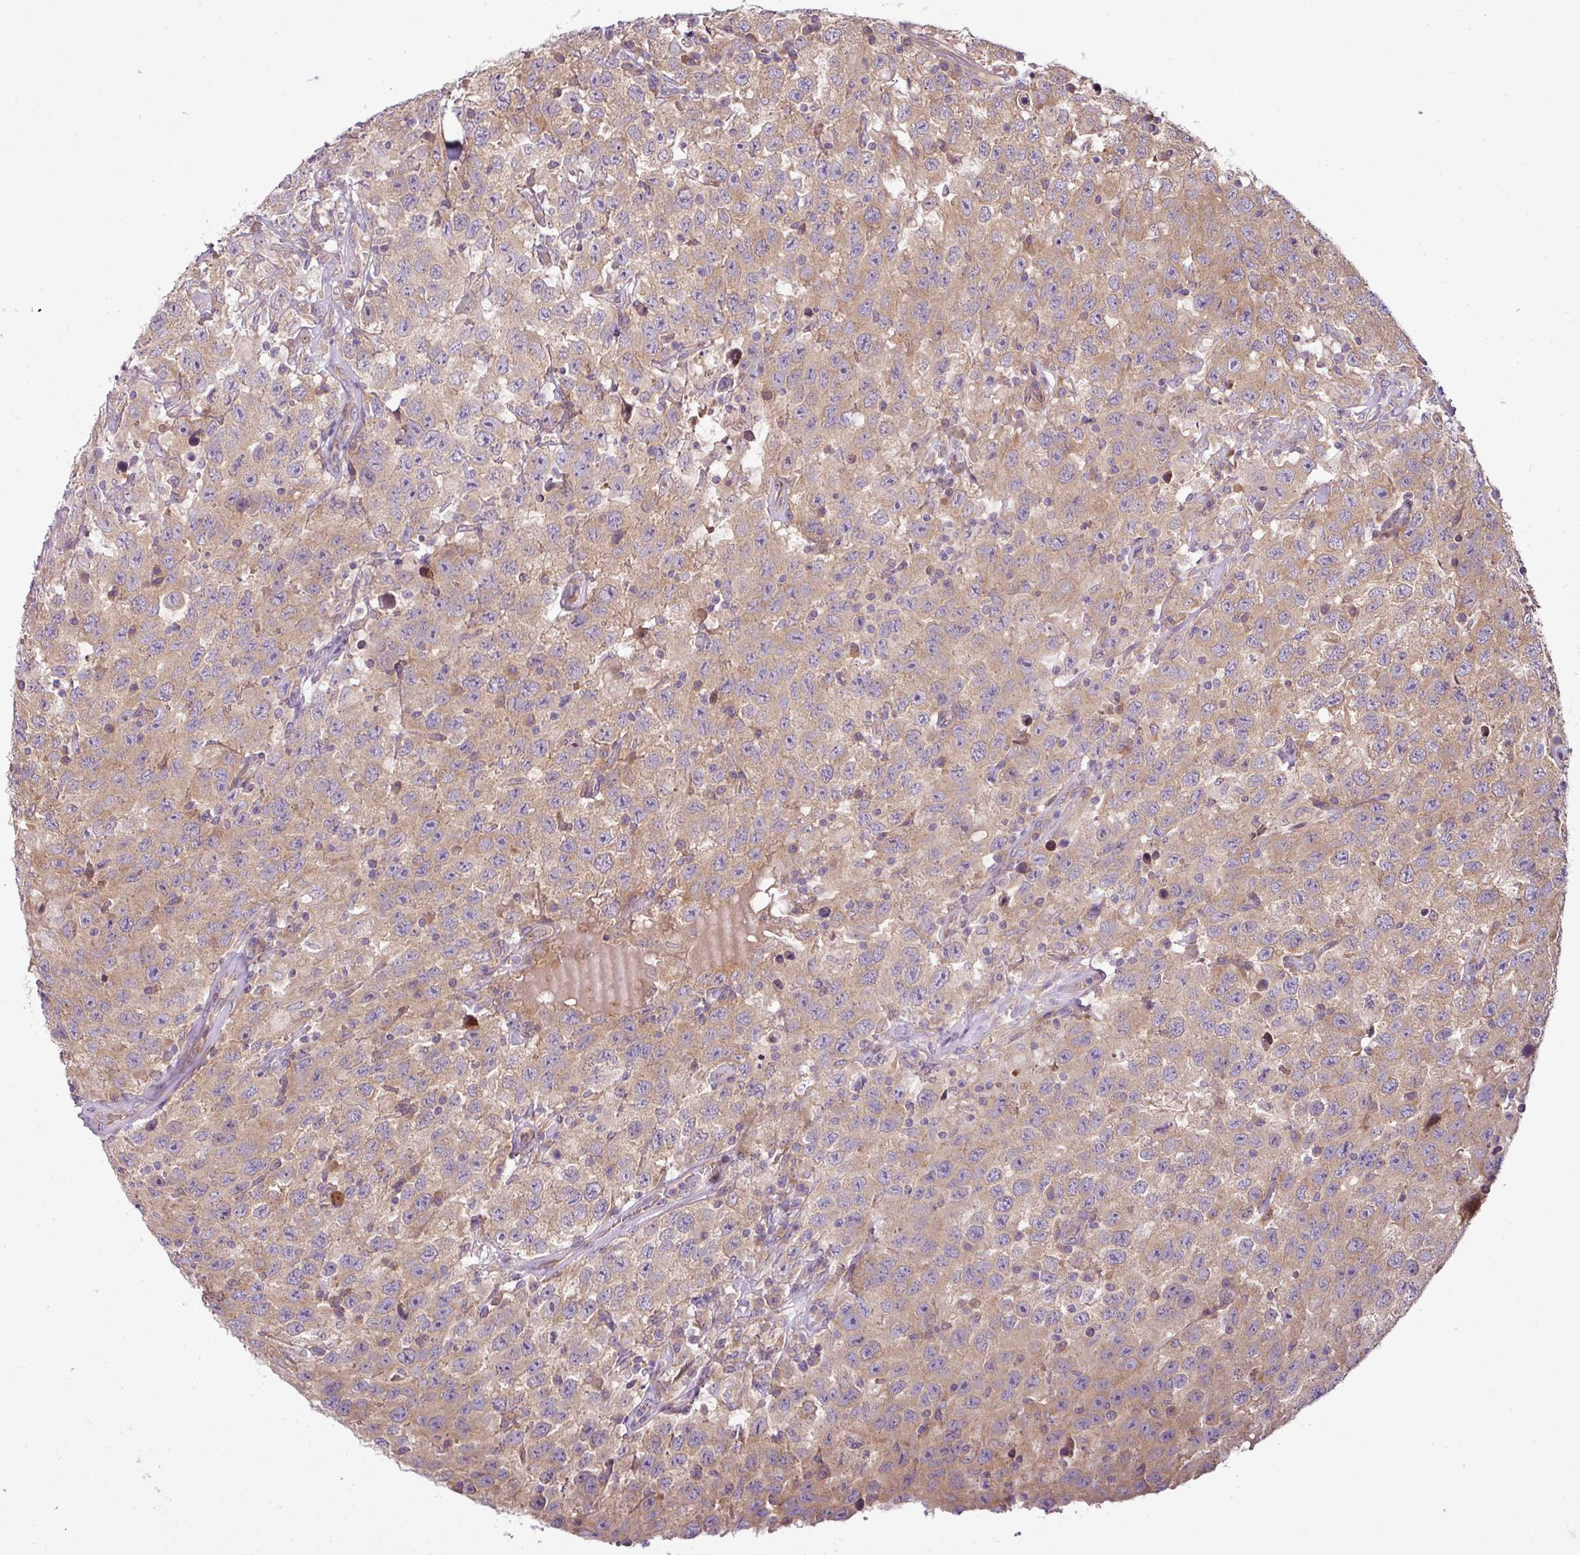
{"staining": {"intensity": "moderate", "quantity": ">75%", "location": "cytoplasmic/membranous"}, "tissue": "testis cancer", "cell_type": "Tumor cells", "image_type": "cancer", "snomed": [{"axis": "morphology", "description": "Seminoma, NOS"}, {"axis": "topography", "description": "Testis"}], "caption": "Protein expression analysis of human testis cancer (seminoma) reveals moderate cytoplasmic/membranous expression in approximately >75% of tumor cells.", "gene": "COX18", "patient": {"sex": "male", "age": 41}}